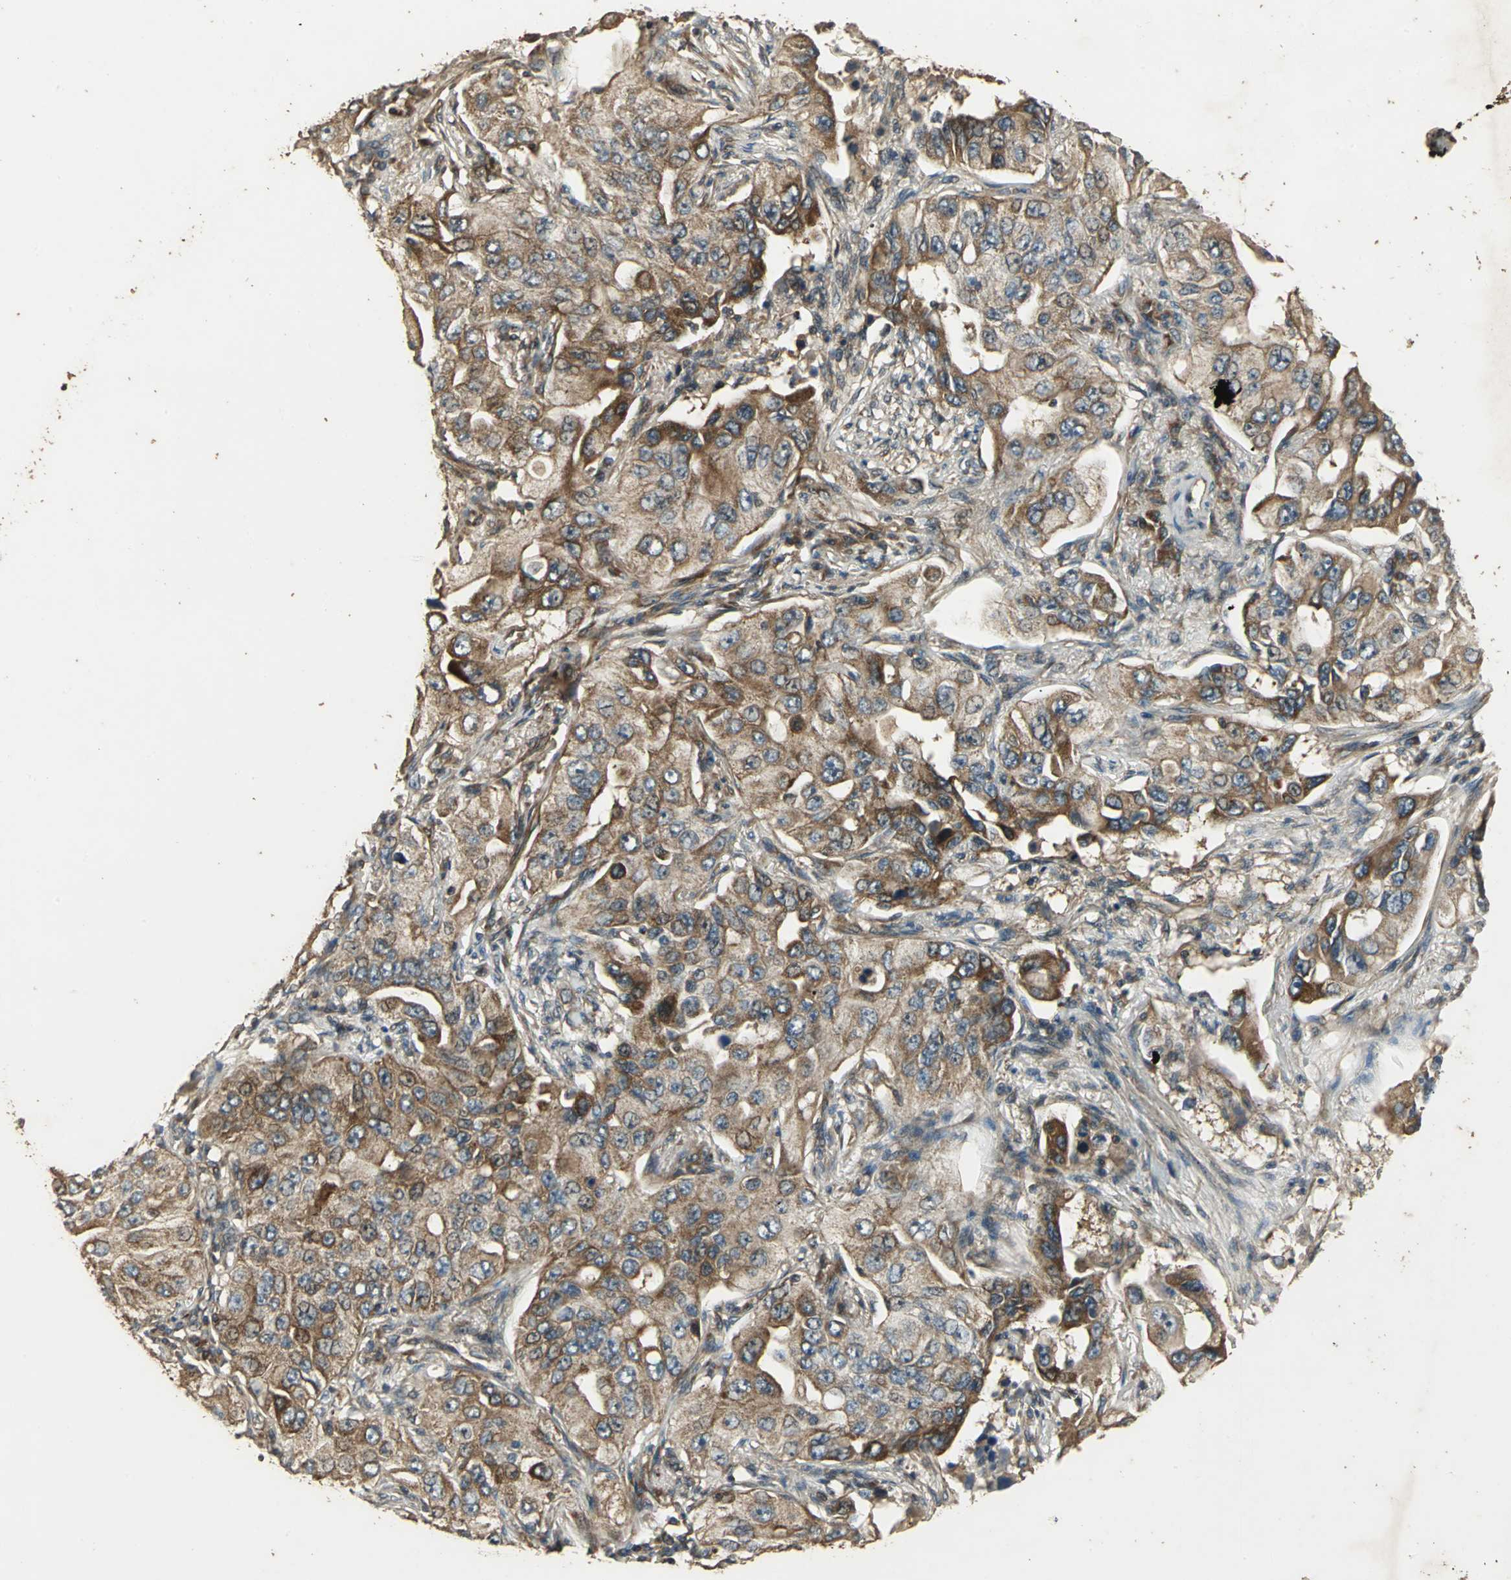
{"staining": {"intensity": "moderate", "quantity": ">75%", "location": "cytoplasmic/membranous"}, "tissue": "lung cancer", "cell_type": "Tumor cells", "image_type": "cancer", "snomed": [{"axis": "morphology", "description": "Adenocarcinoma, NOS"}, {"axis": "topography", "description": "Lung"}], "caption": "Immunohistochemical staining of lung cancer (adenocarcinoma) demonstrates medium levels of moderate cytoplasmic/membranous expression in approximately >75% of tumor cells.", "gene": "KANK1", "patient": {"sex": "male", "age": 84}}